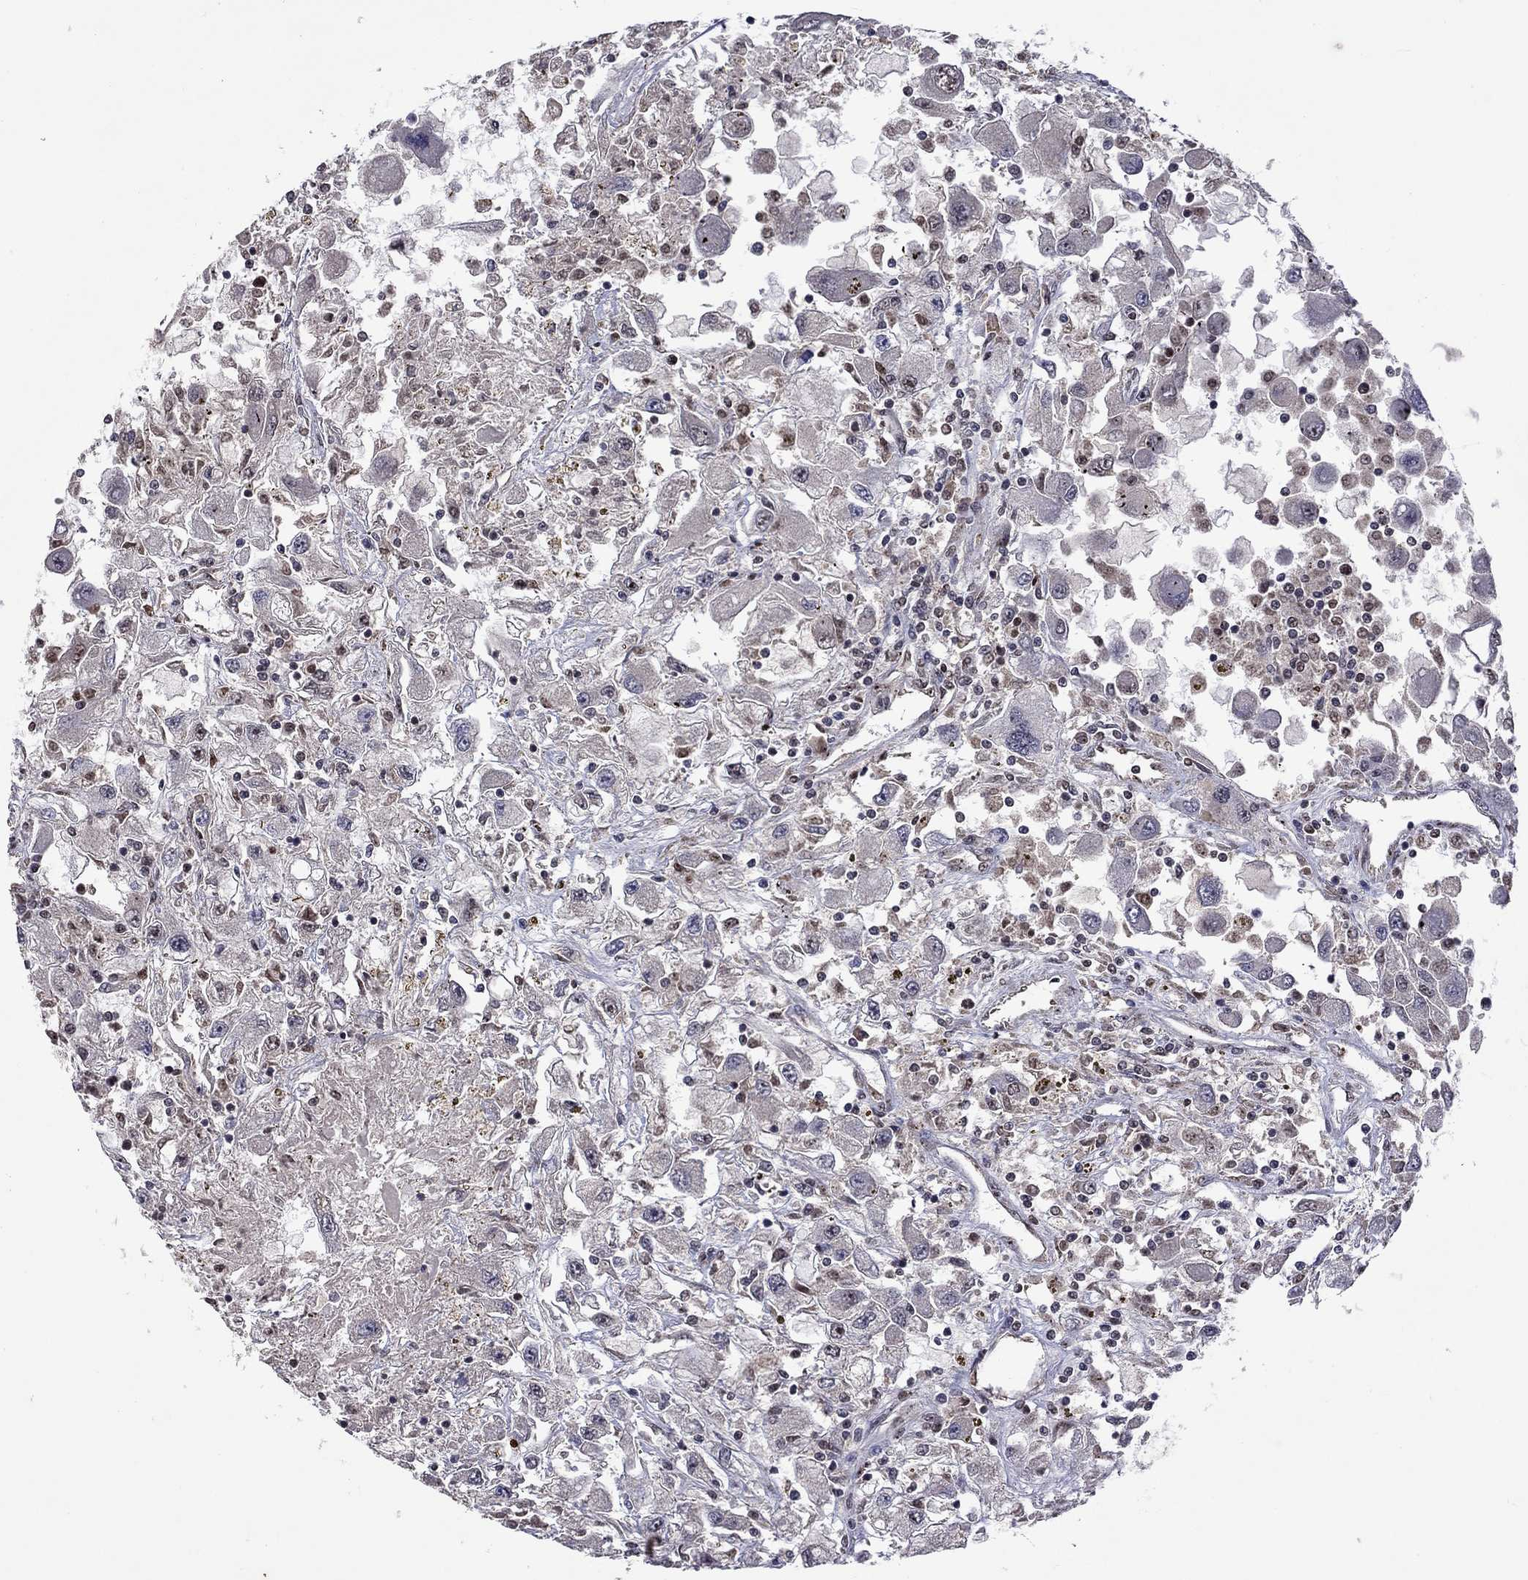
{"staining": {"intensity": "negative", "quantity": "none", "location": "none"}, "tissue": "renal cancer", "cell_type": "Tumor cells", "image_type": "cancer", "snomed": [{"axis": "morphology", "description": "Adenocarcinoma, NOS"}, {"axis": "topography", "description": "Kidney"}], "caption": "This micrograph is of renal cancer stained with immunohistochemistry (IHC) to label a protein in brown with the nuclei are counter-stained blue. There is no expression in tumor cells.", "gene": "SPOUT1", "patient": {"sex": "female", "age": 67}}